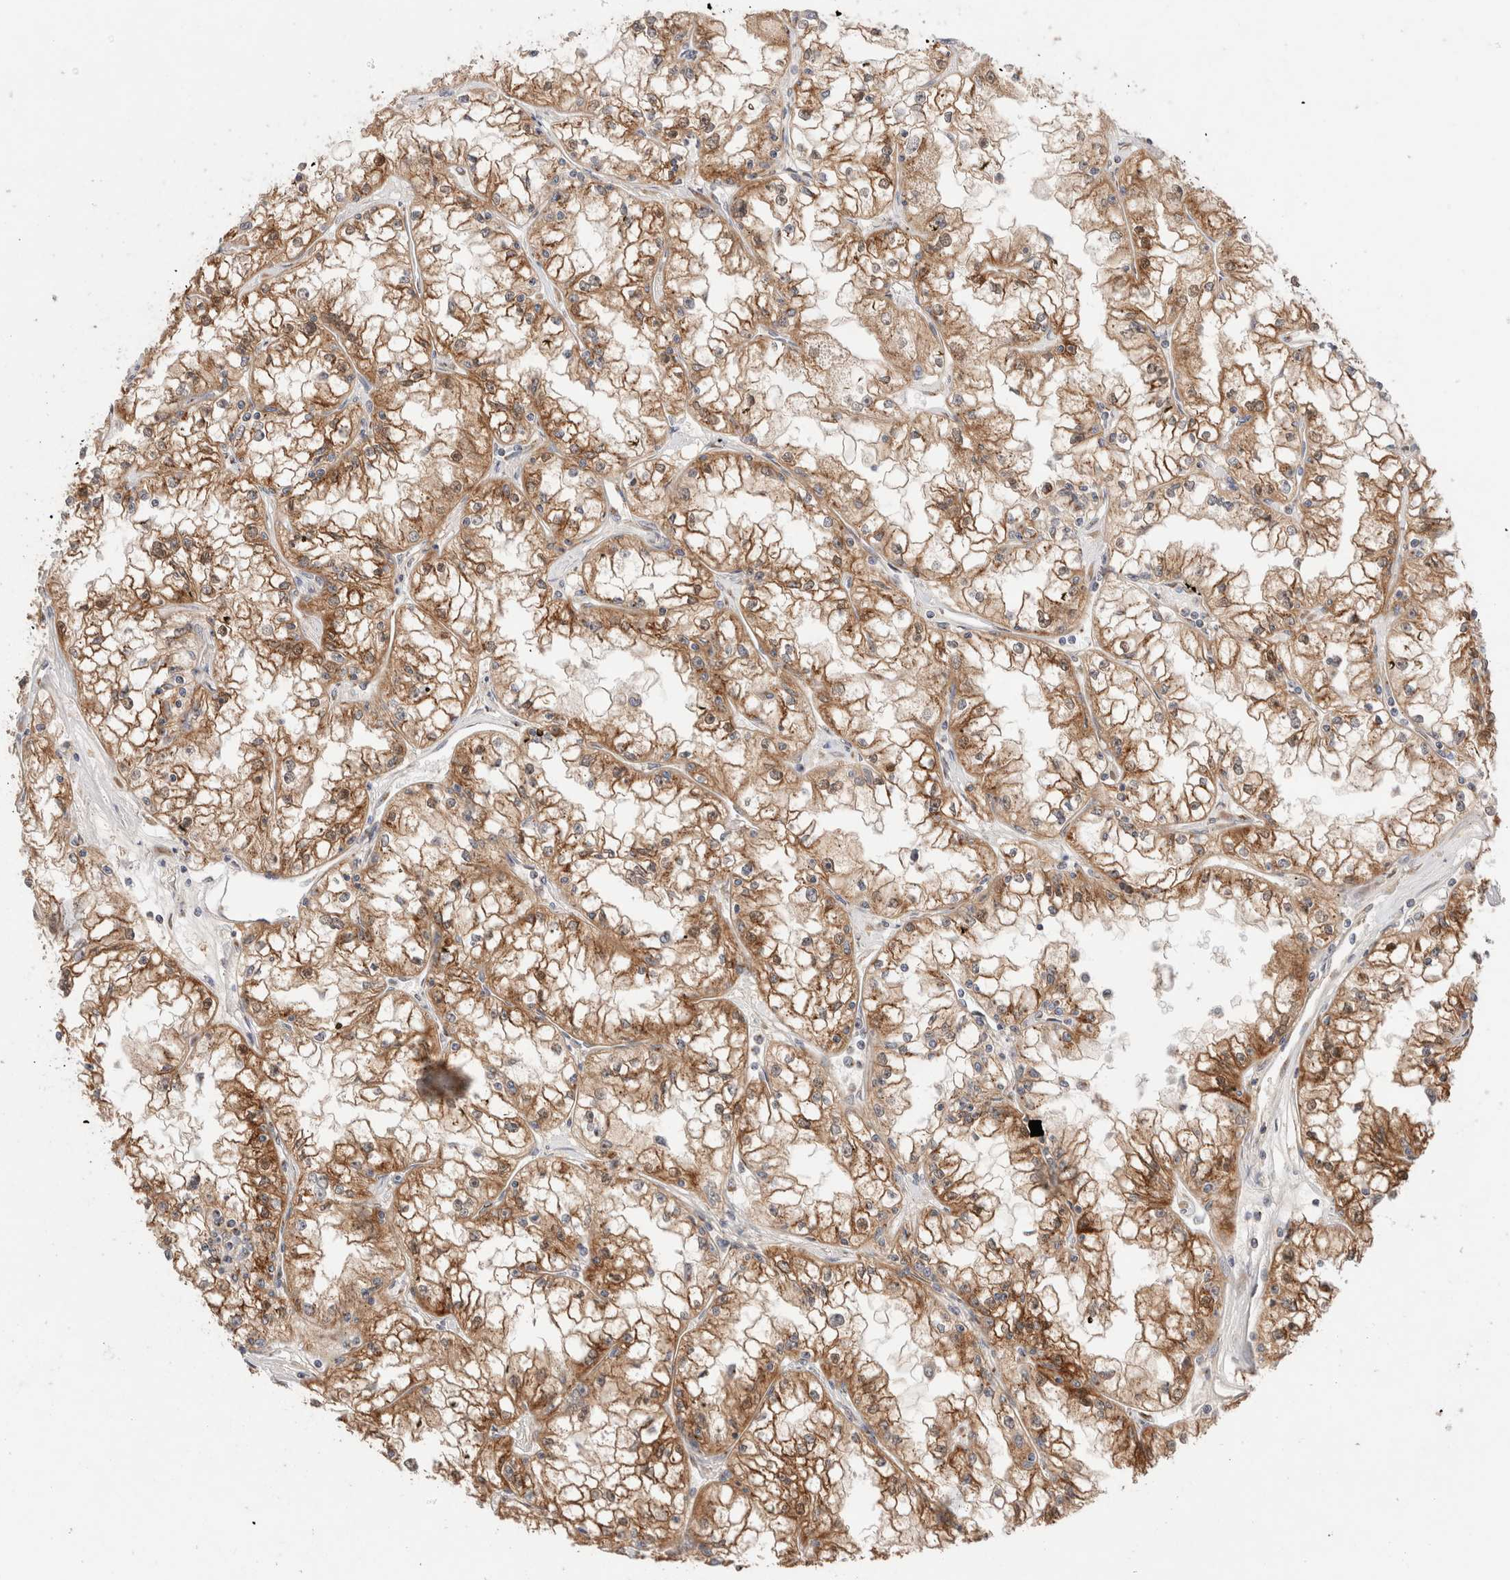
{"staining": {"intensity": "moderate", "quantity": ">75%", "location": "cytoplasmic/membranous"}, "tissue": "renal cancer", "cell_type": "Tumor cells", "image_type": "cancer", "snomed": [{"axis": "morphology", "description": "Adenocarcinoma, NOS"}, {"axis": "topography", "description": "Kidney"}], "caption": "A medium amount of moderate cytoplasmic/membranous positivity is present in about >75% of tumor cells in adenocarcinoma (renal) tissue.", "gene": "LMAN2L", "patient": {"sex": "male", "age": 56}}